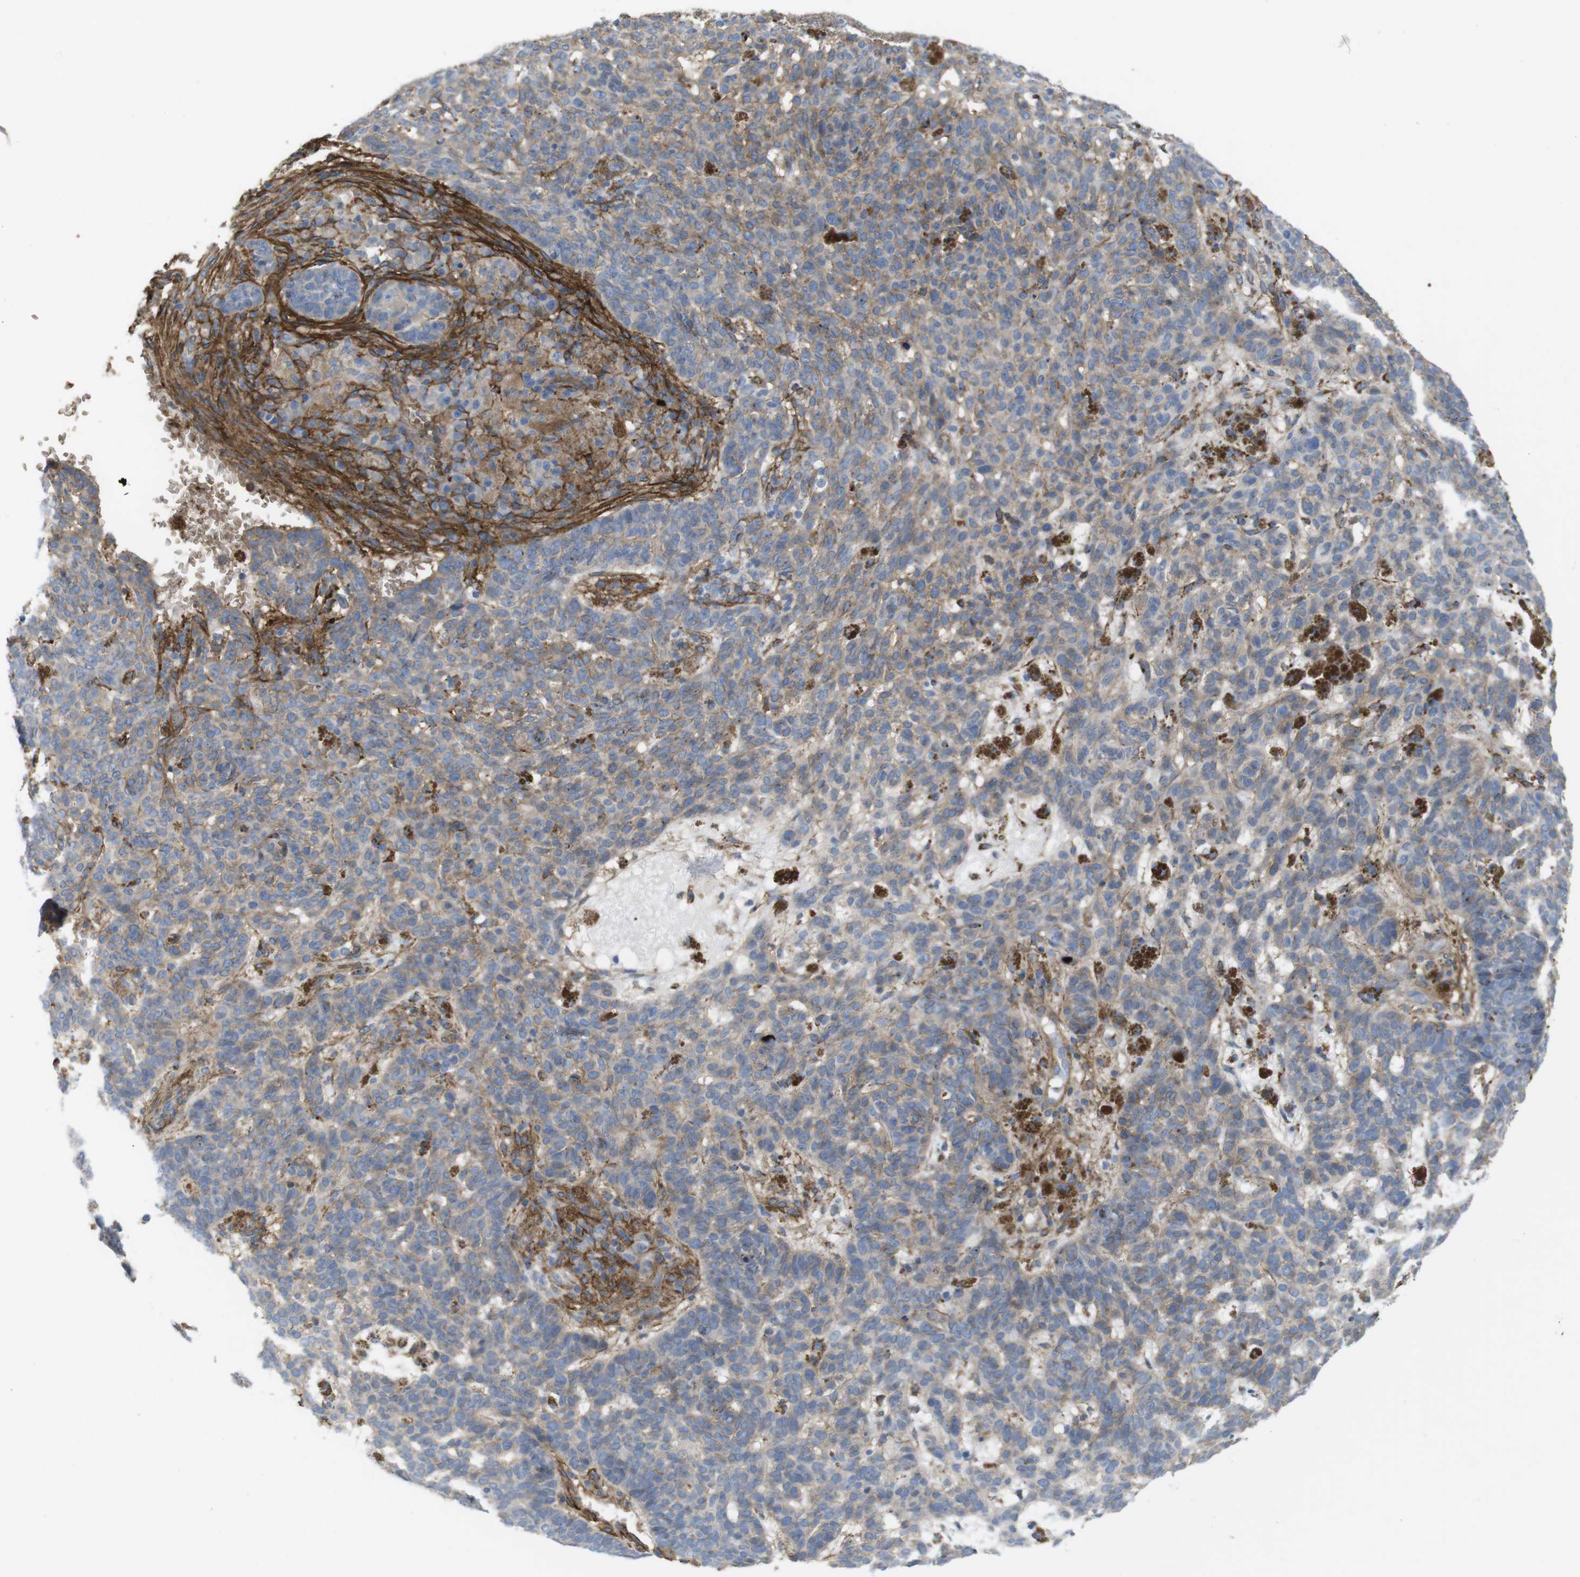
{"staining": {"intensity": "weak", "quantity": "25%-75%", "location": "cytoplasmic/membranous"}, "tissue": "skin cancer", "cell_type": "Tumor cells", "image_type": "cancer", "snomed": [{"axis": "morphology", "description": "Basal cell carcinoma"}, {"axis": "topography", "description": "Skin"}], "caption": "Immunohistochemistry (DAB) staining of skin cancer exhibits weak cytoplasmic/membranous protein staining in about 25%-75% of tumor cells.", "gene": "CYBRD1", "patient": {"sex": "male", "age": 85}}